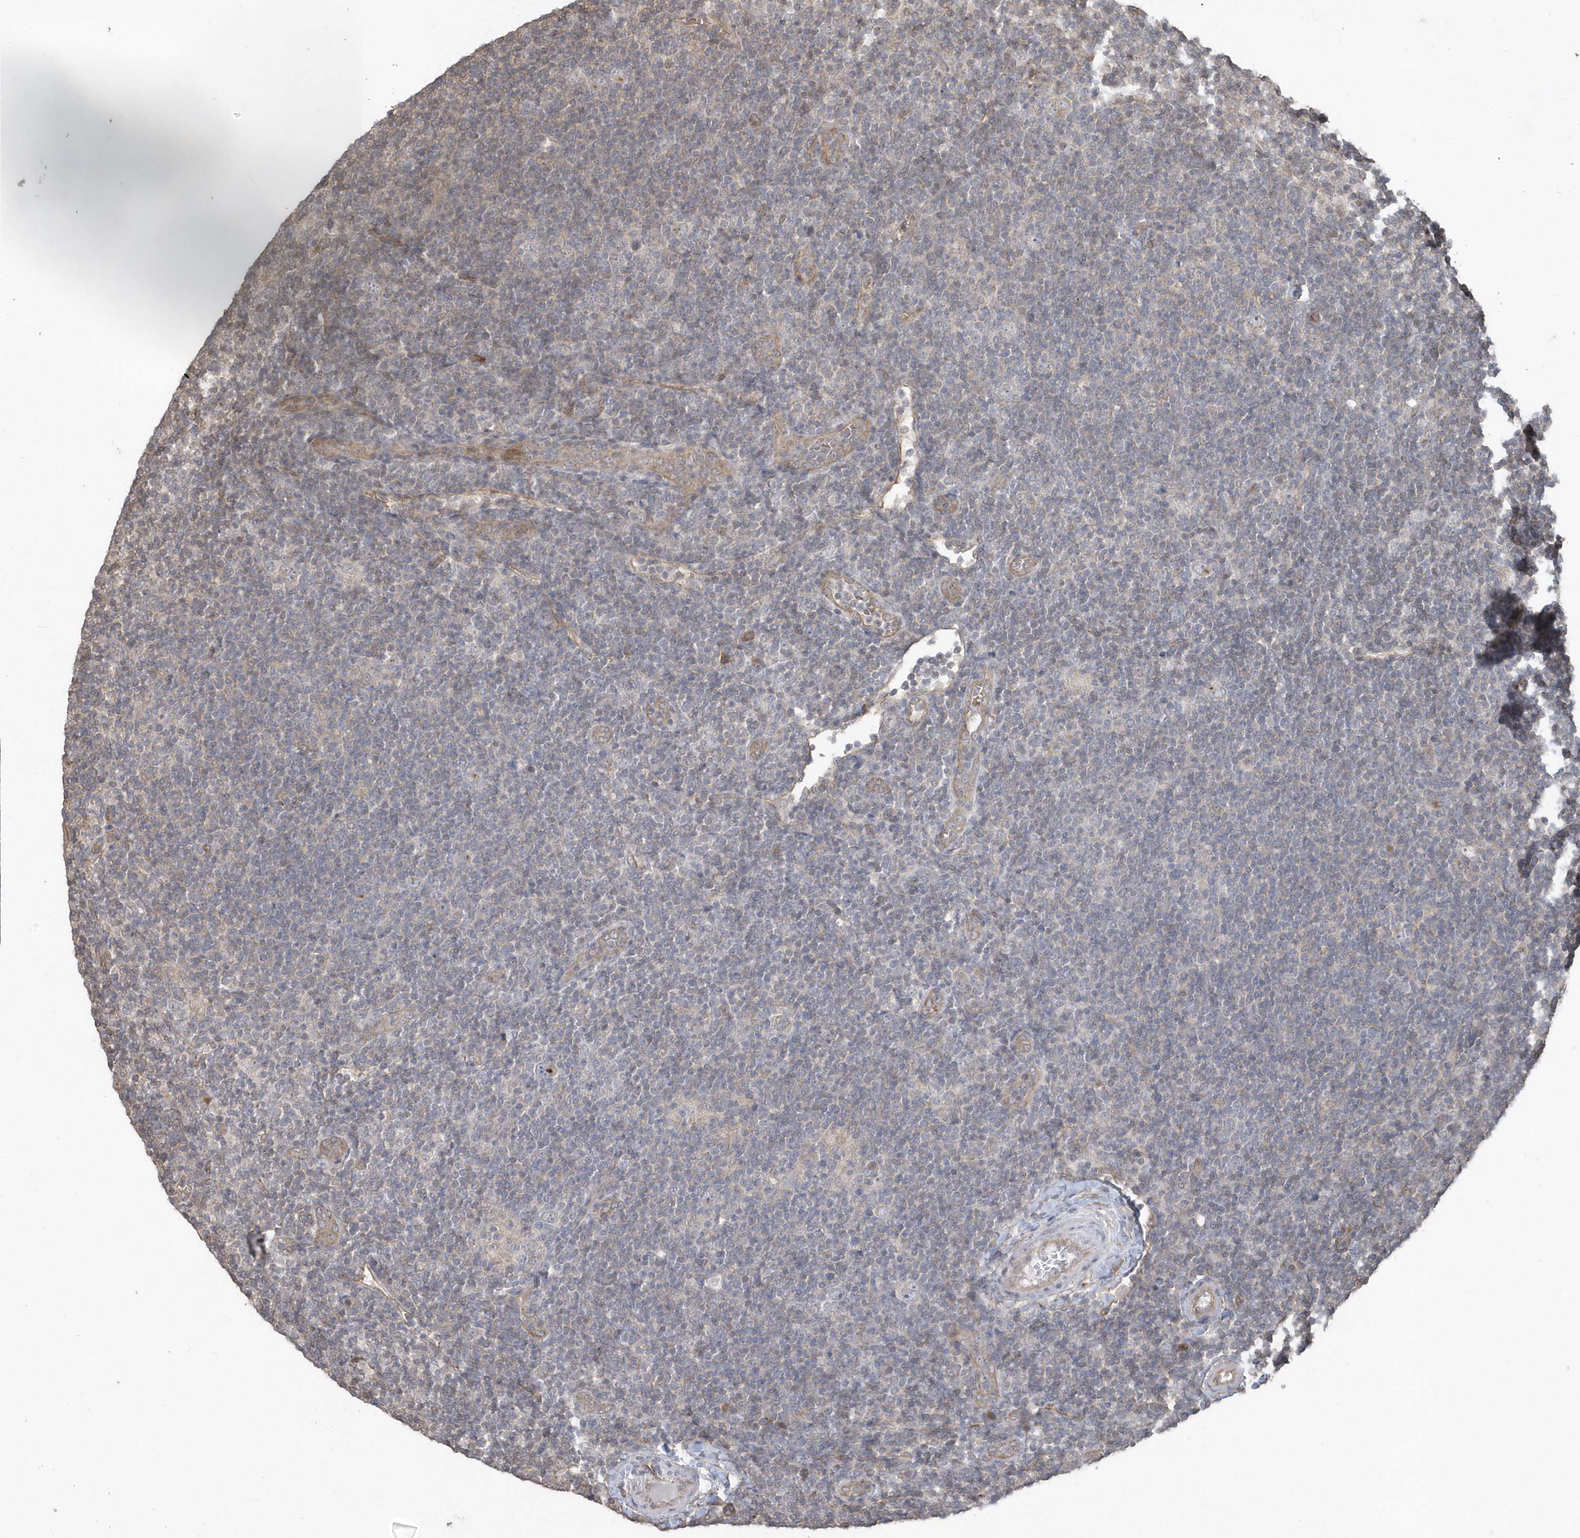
{"staining": {"intensity": "negative", "quantity": "none", "location": "none"}, "tissue": "lymphoma", "cell_type": "Tumor cells", "image_type": "cancer", "snomed": [{"axis": "morphology", "description": "Hodgkin's disease, NOS"}, {"axis": "topography", "description": "Lymph node"}], "caption": "Human Hodgkin's disease stained for a protein using IHC shows no staining in tumor cells.", "gene": "HERPUD1", "patient": {"sex": "female", "age": 57}}